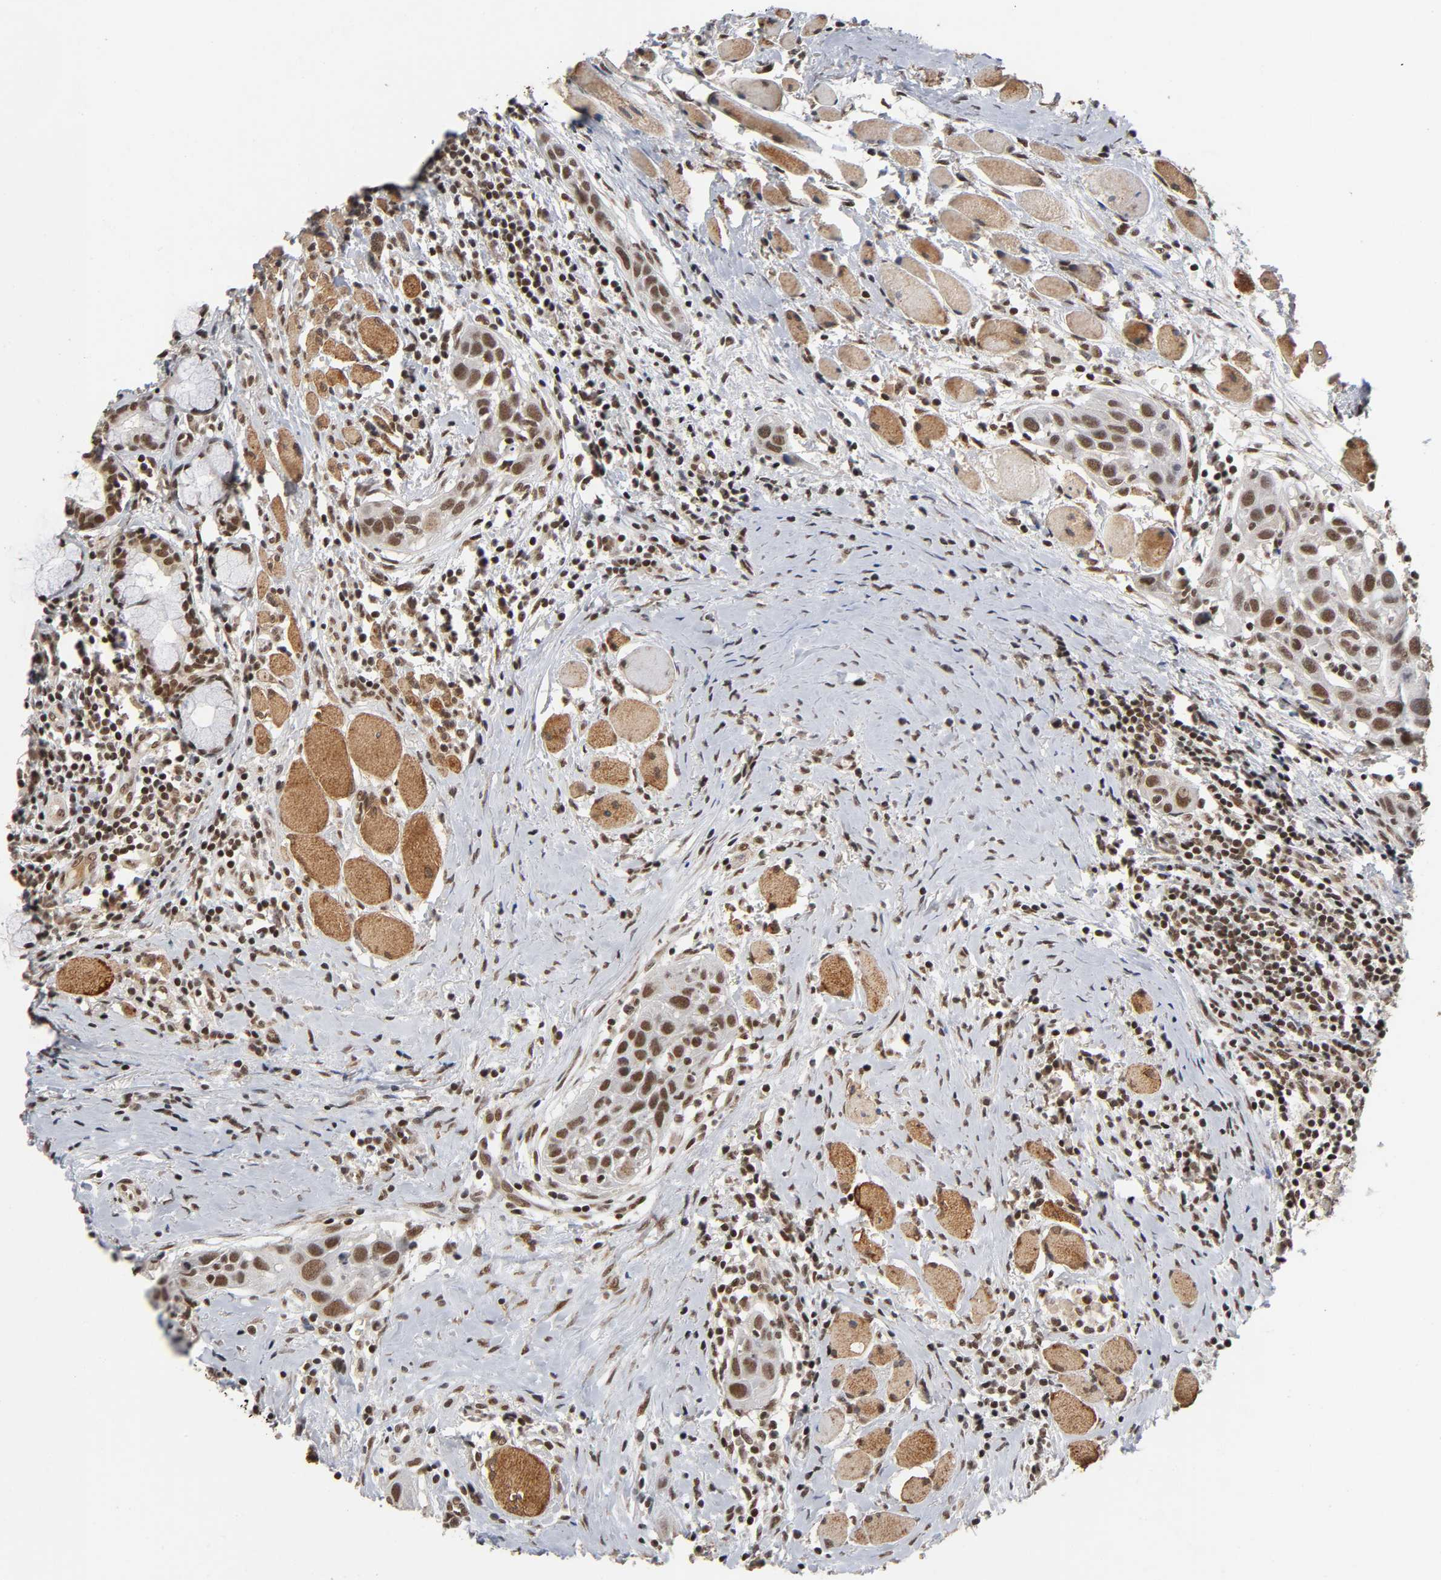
{"staining": {"intensity": "moderate", "quantity": ">75%", "location": "nuclear"}, "tissue": "head and neck cancer", "cell_type": "Tumor cells", "image_type": "cancer", "snomed": [{"axis": "morphology", "description": "Squamous cell carcinoma, NOS"}, {"axis": "topography", "description": "Oral tissue"}, {"axis": "topography", "description": "Head-Neck"}], "caption": "This photomicrograph displays IHC staining of head and neck cancer, with medium moderate nuclear expression in about >75% of tumor cells.", "gene": "ZNF384", "patient": {"sex": "female", "age": 50}}